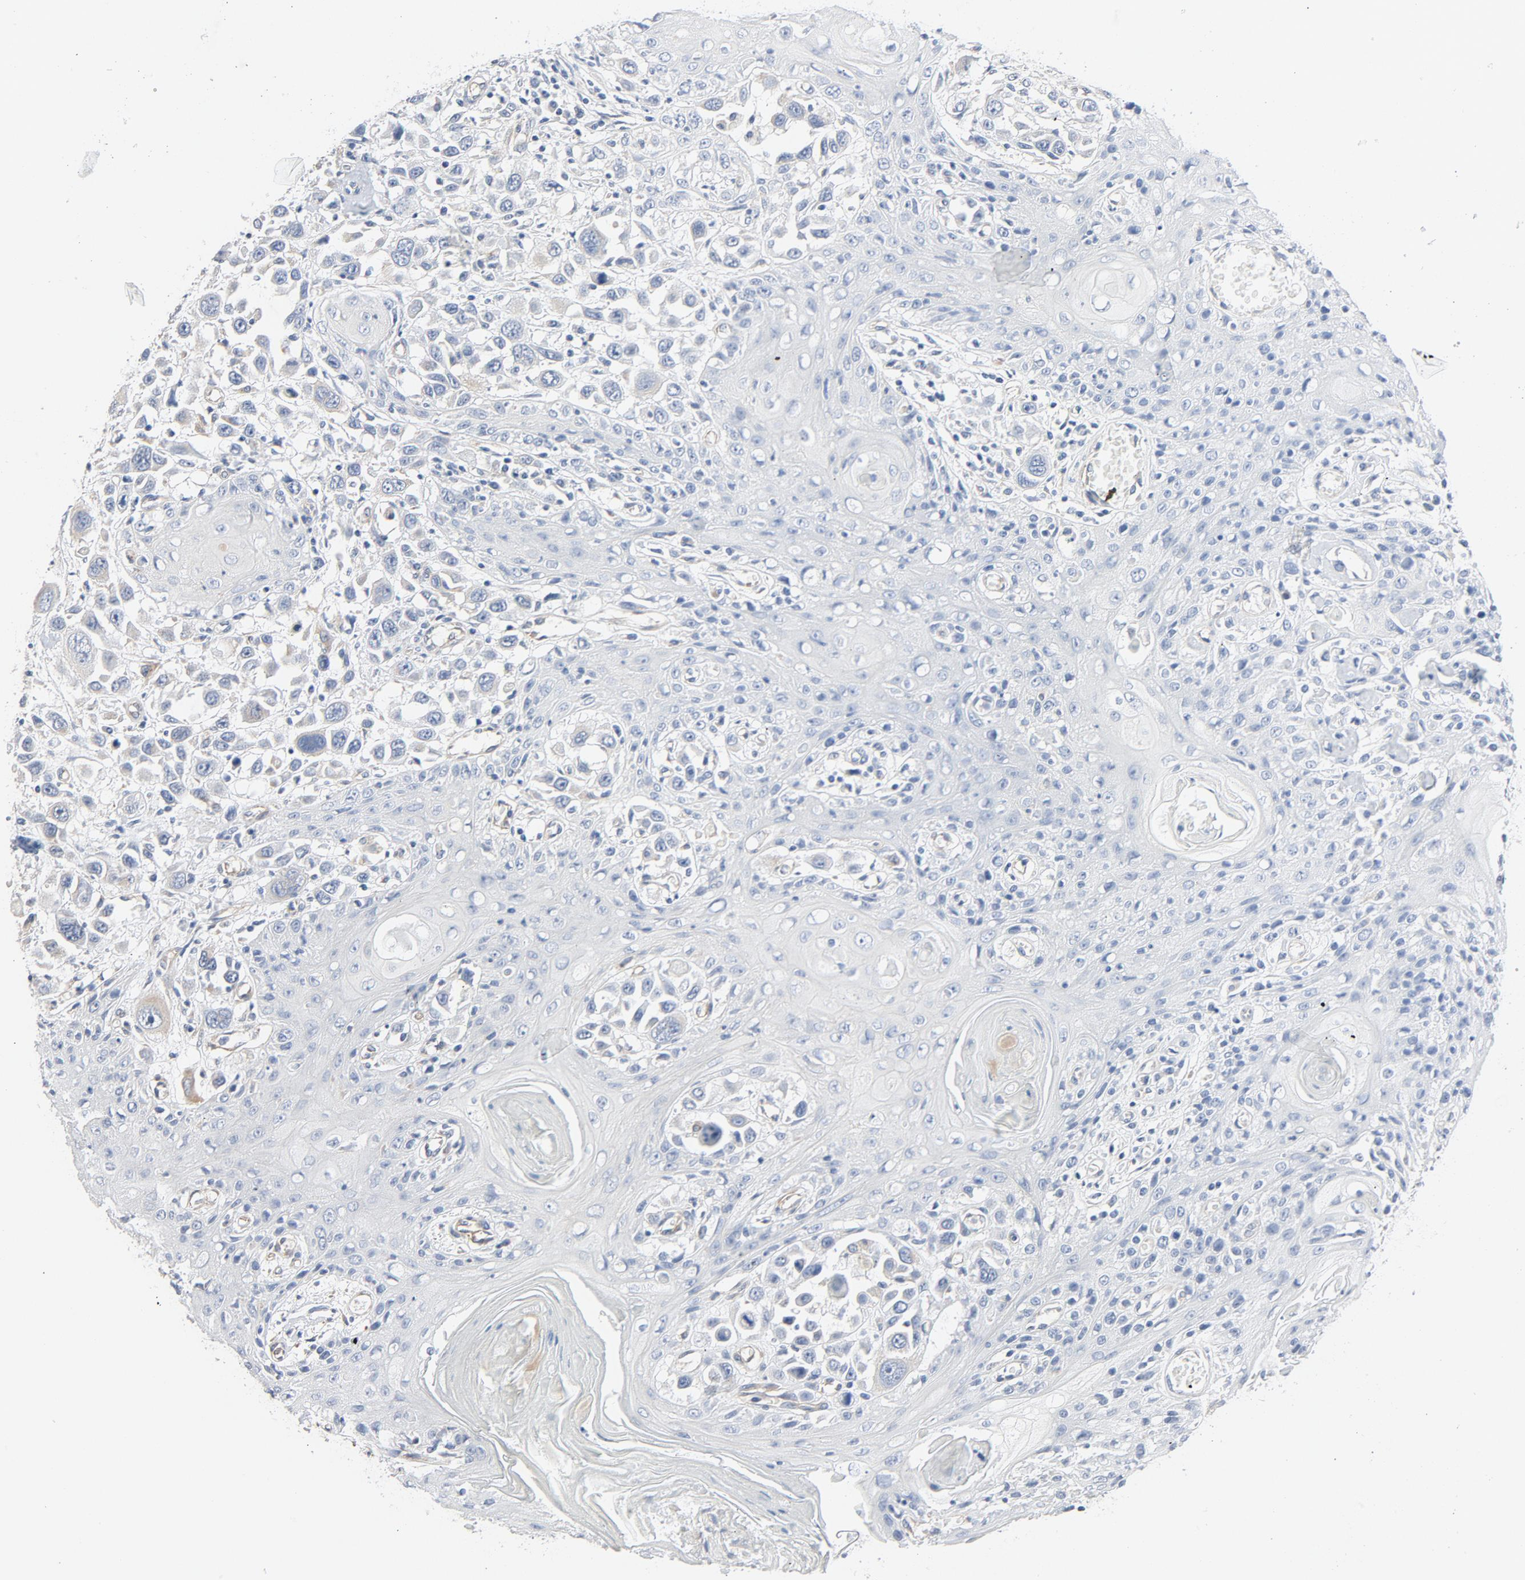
{"staining": {"intensity": "negative", "quantity": "none", "location": "none"}, "tissue": "head and neck cancer", "cell_type": "Tumor cells", "image_type": "cancer", "snomed": [{"axis": "morphology", "description": "Squamous cell carcinoma, NOS"}, {"axis": "topography", "description": "Oral tissue"}, {"axis": "topography", "description": "Head-Neck"}], "caption": "Immunohistochemistry (IHC) of head and neck squamous cell carcinoma shows no staining in tumor cells.", "gene": "TRIOBP", "patient": {"sex": "female", "age": 76}}